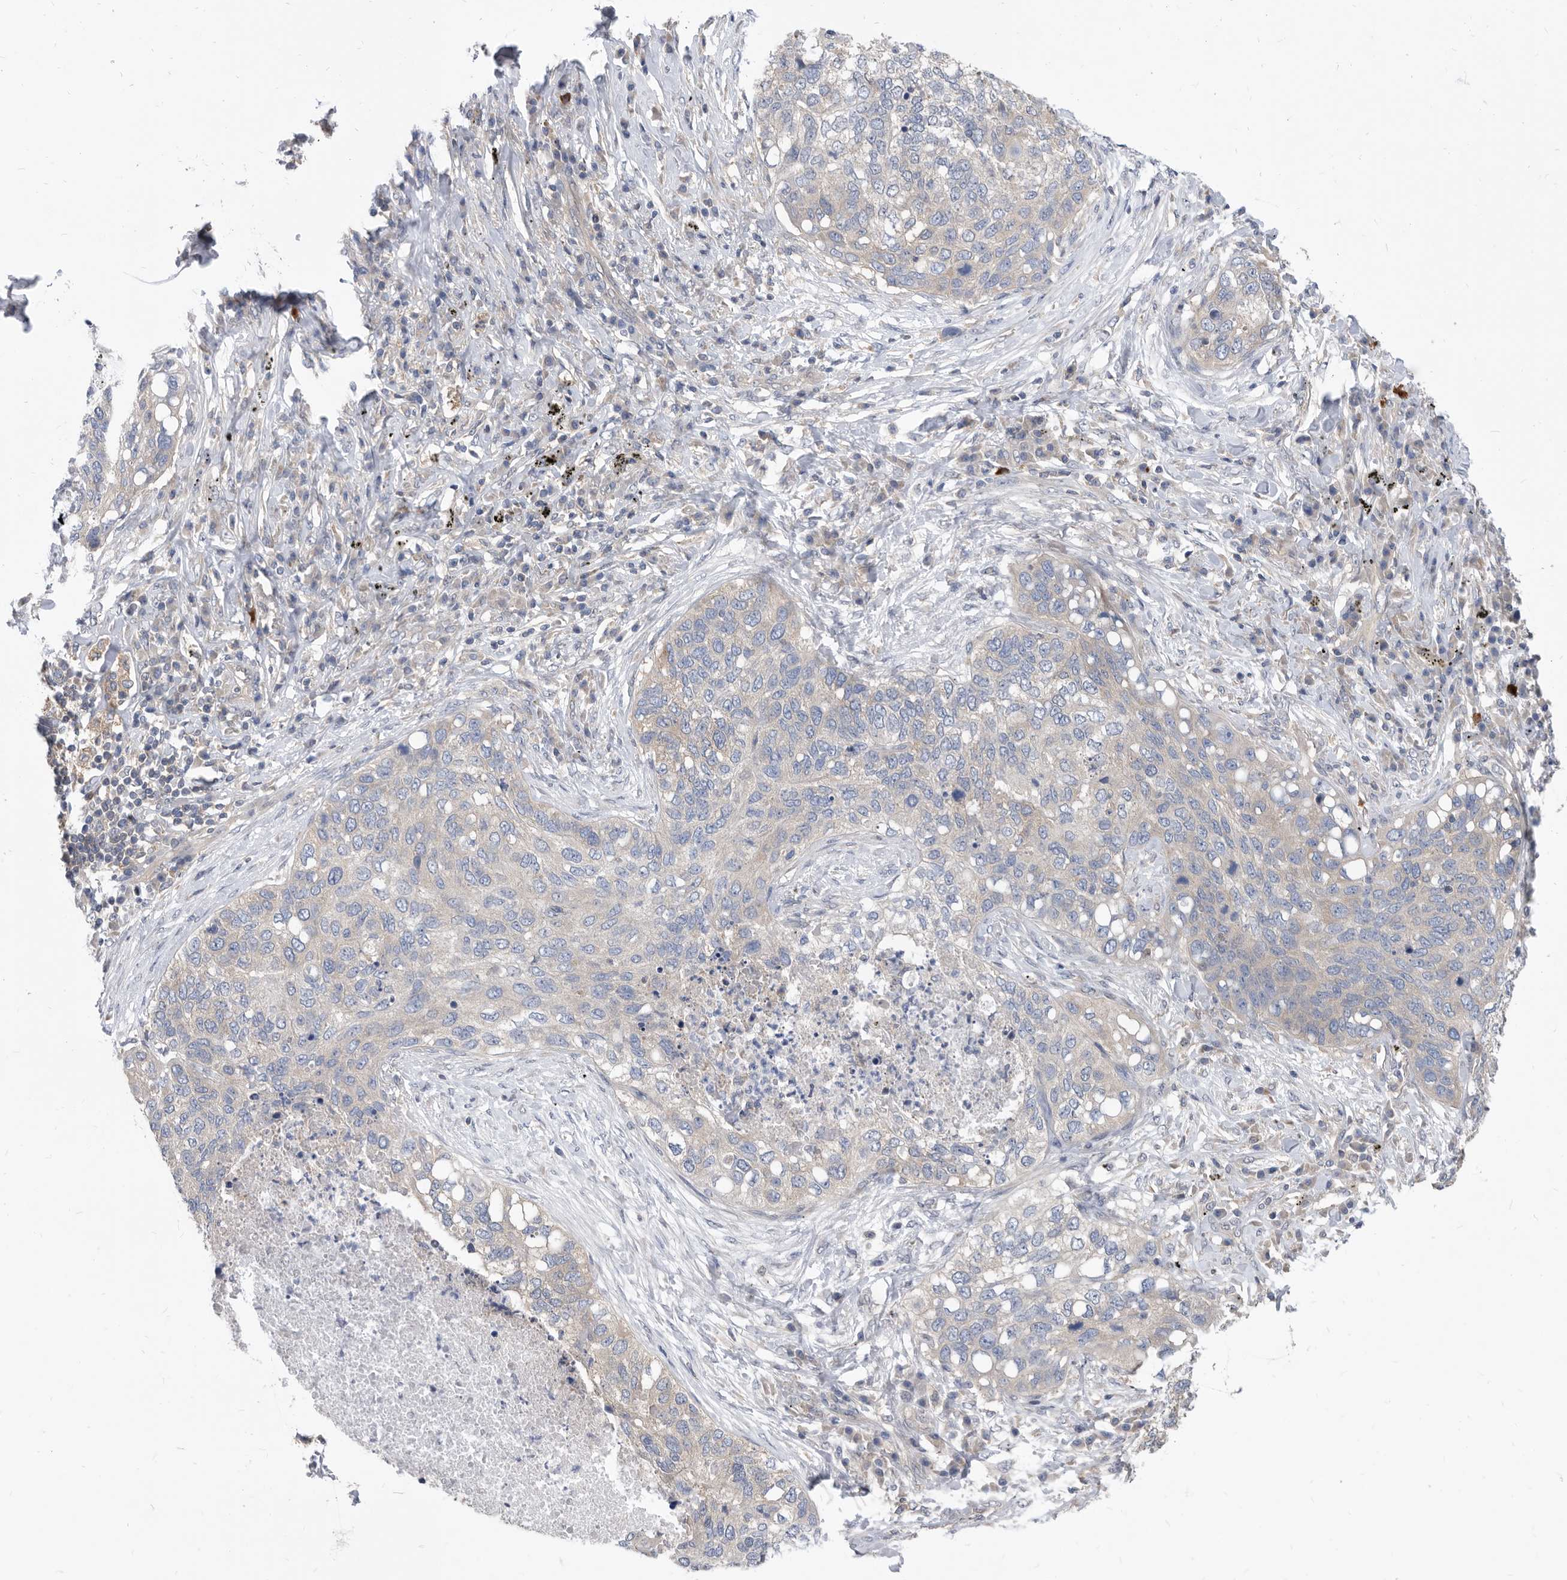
{"staining": {"intensity": "negative", "quantity": "none", "location": "none"}, "tissue": "lung cancer", "cell_type": "Tumor cells", "image_type": "cancer", "snomed": [{"axis": "morphology", "description": "Squamous cell carcinoma, NOS"}, {"axis": "topography", "description": "Lung"}], "caption": "Immunohistochemistry (IHC) histopathology image of neoplastic tissue: human squamous cell carcinoma (lung) stained with DAB shows no significant protein expression in tumor cells.", "gene": "CCT4", "patient": {"sex": "female", "age": 63}}